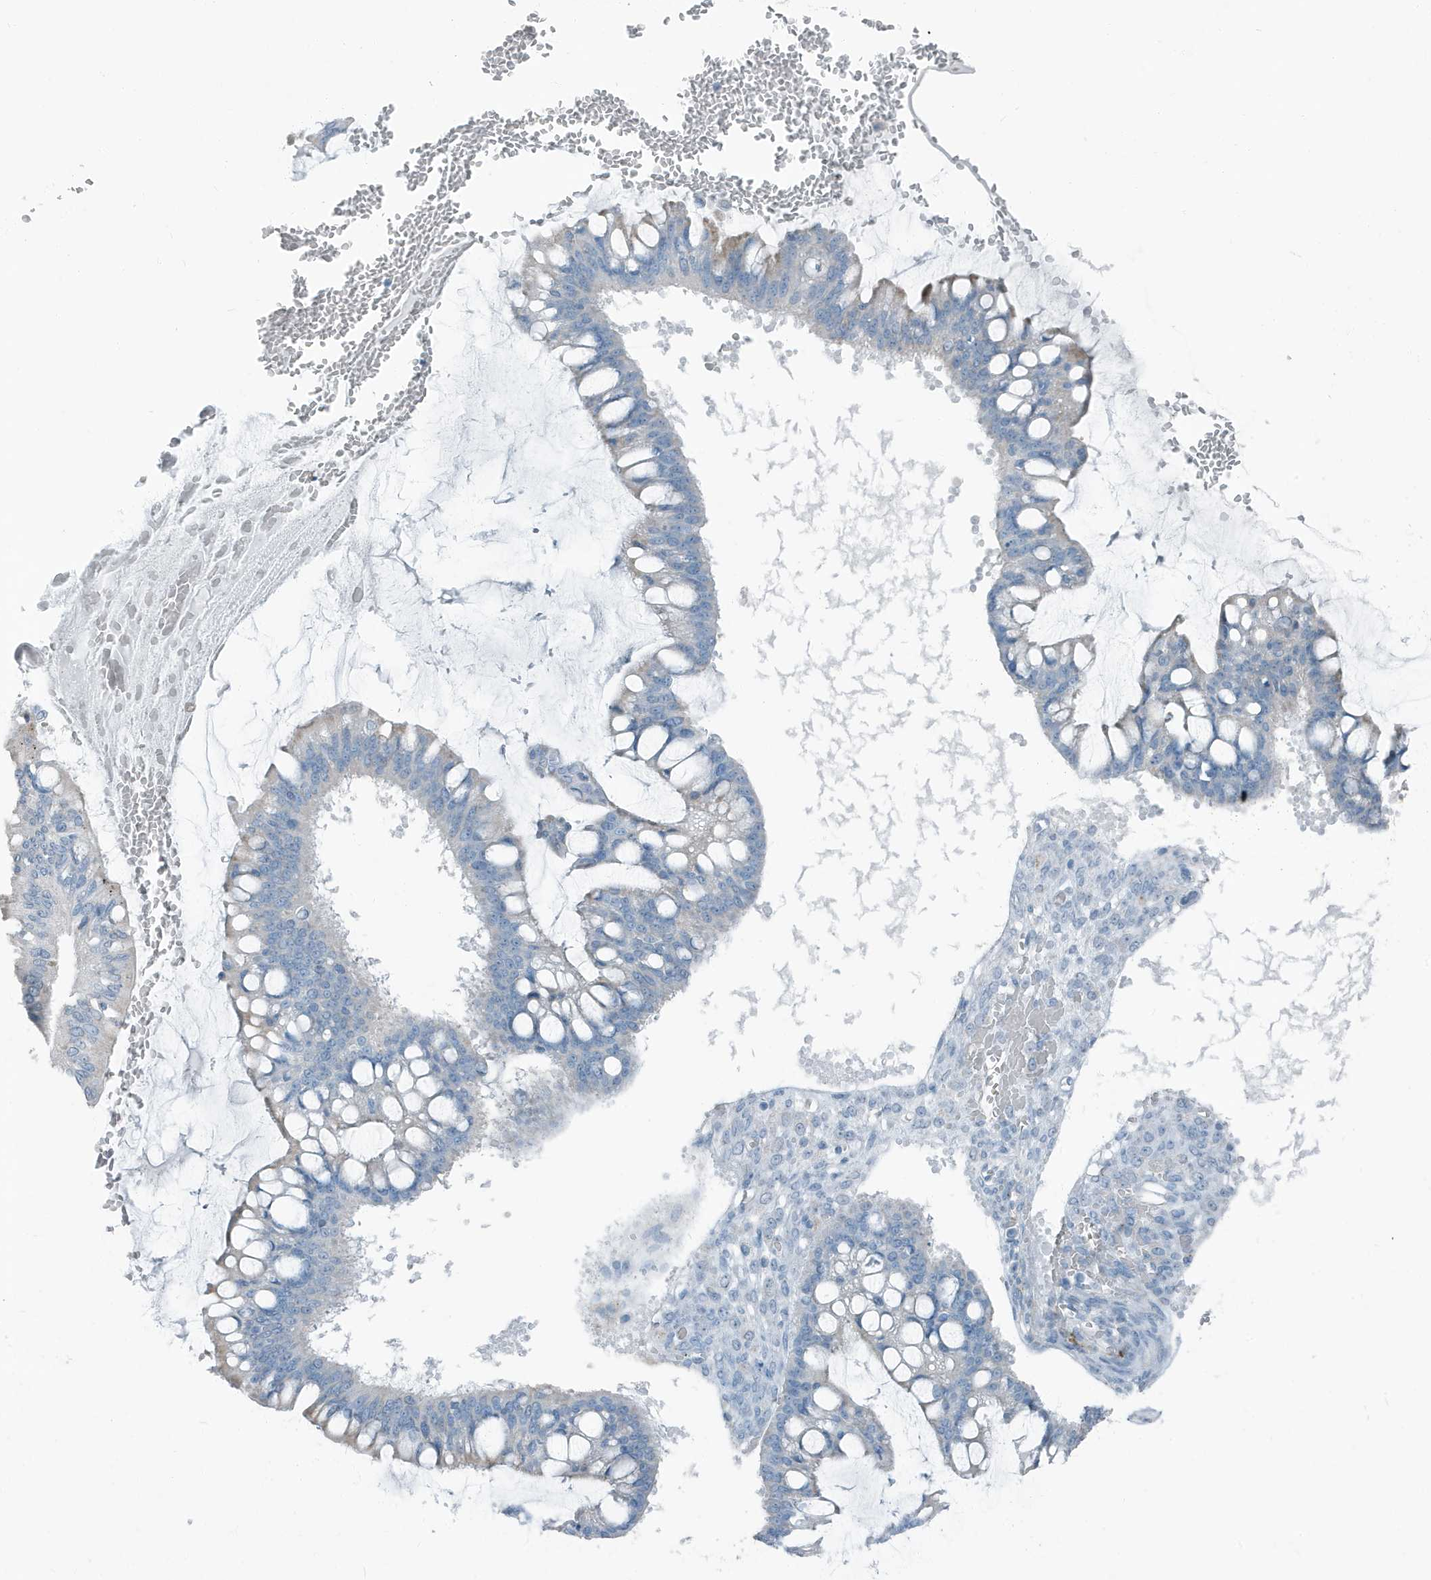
{"staining": {"intensity": "negative", "quantity": "none", "location": "none"}, "tissue": "ovarian cancer", "cell_type": "Tumor cells", "image_type": "cancer", "snomed": [{"axis": "morphology", "description": "Cystadenocarcinoma, mucinous, NOS"}, {"axis": "topography", "description": "Ovary"}], "caption": "High power microscopy photomicrograph of an IHC image of ovarian mucinous cystadenocarcinoma, revealing no significant positivity in tumor cells.", "gene": "FAM162A", "patient": {"sex": "female", "age": 73}}